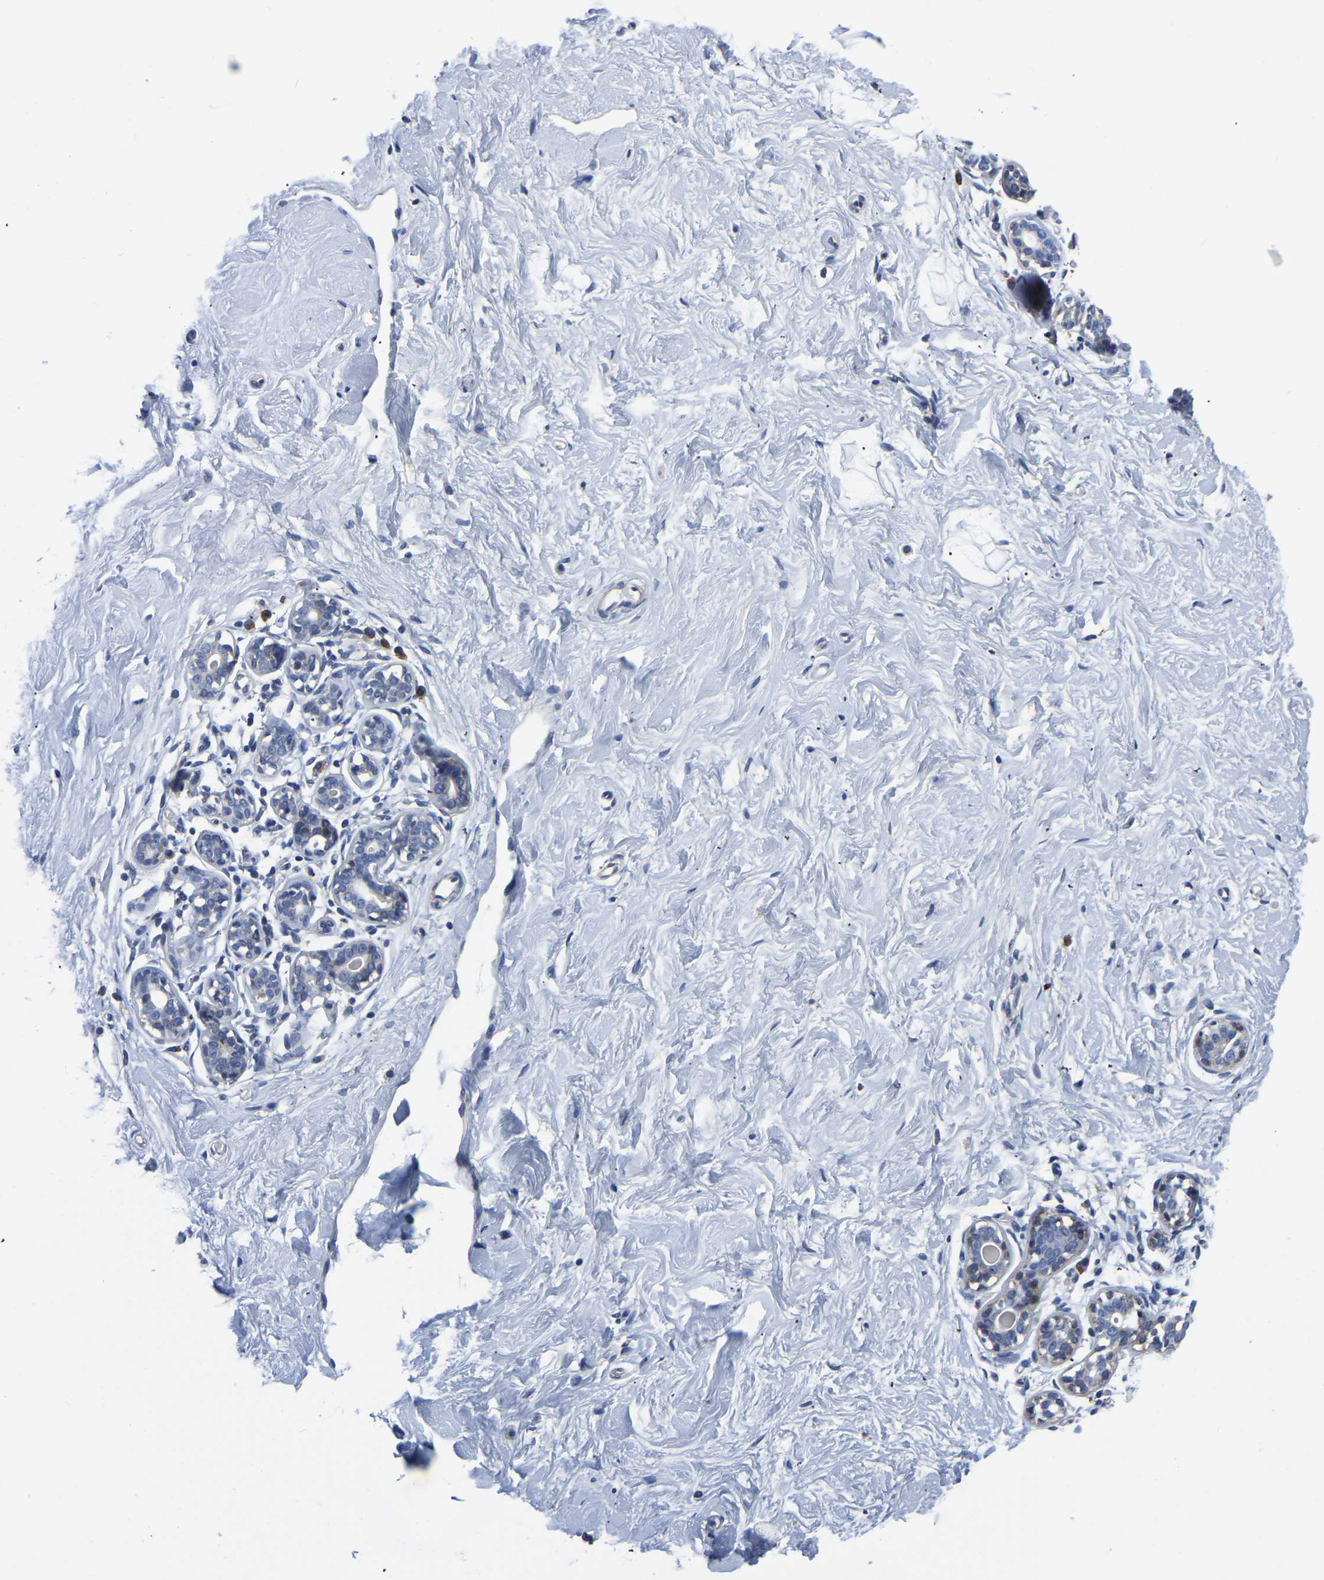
{"staining": {"intensity": "negative", "quantity": "none", "location": "none"}, "tissue": "breast", "cell_type": "Adipocytes", "image_type": "normal", "snomed": [{"axis": "morphology", "description": "Normal tissue, NOS"}, {"axis": "topography", "description": "Breast"}], "caption": "High power microscopy micrograph of an immunohistochemistry (IHC) image of benign breast, revealing no significant positivity in adipocytes. (Brightfield microscopy of DAB IHC at high magnification).", "gene": "PDLIM7", "patient": {"sex": "female", "age": 23}}